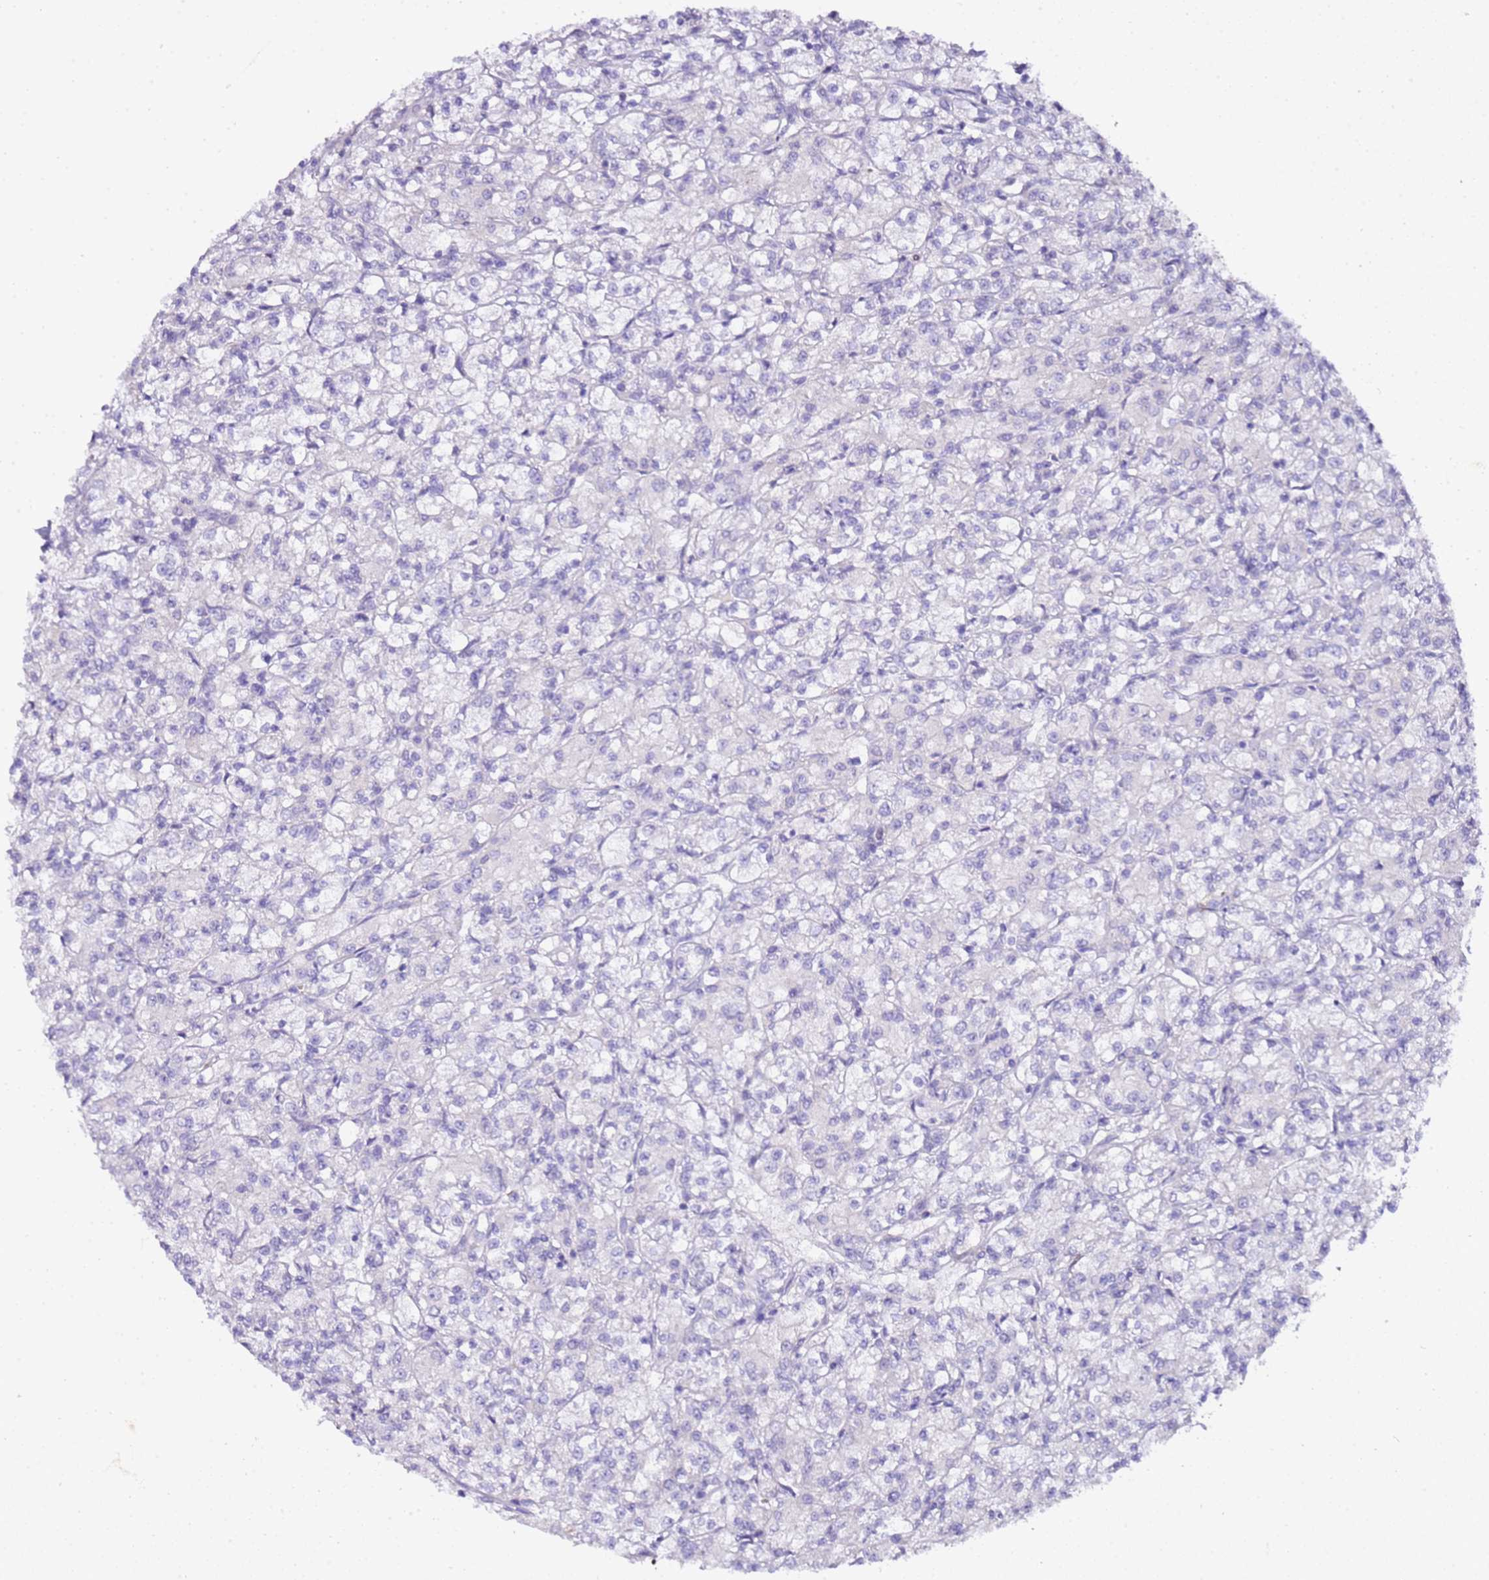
{"staining": {"intensity": "negative", "quantity": "none", "location": "none"}, "tissue": "renal cancer", "cell_type": "Tumor cells", "image_type": "cancer", "snomed": [{"axis": "morphology", "description": "Adenocarcinoma, NOS"}, {"axis": "topography", "description": "Kidney"}], "caption": "Protein analysis of adenocarcinoma (renal) exhibits no significant staining in tumor cells.", "gene": "DCDC2B", "patient": {"sex": "female", "age": 59}}